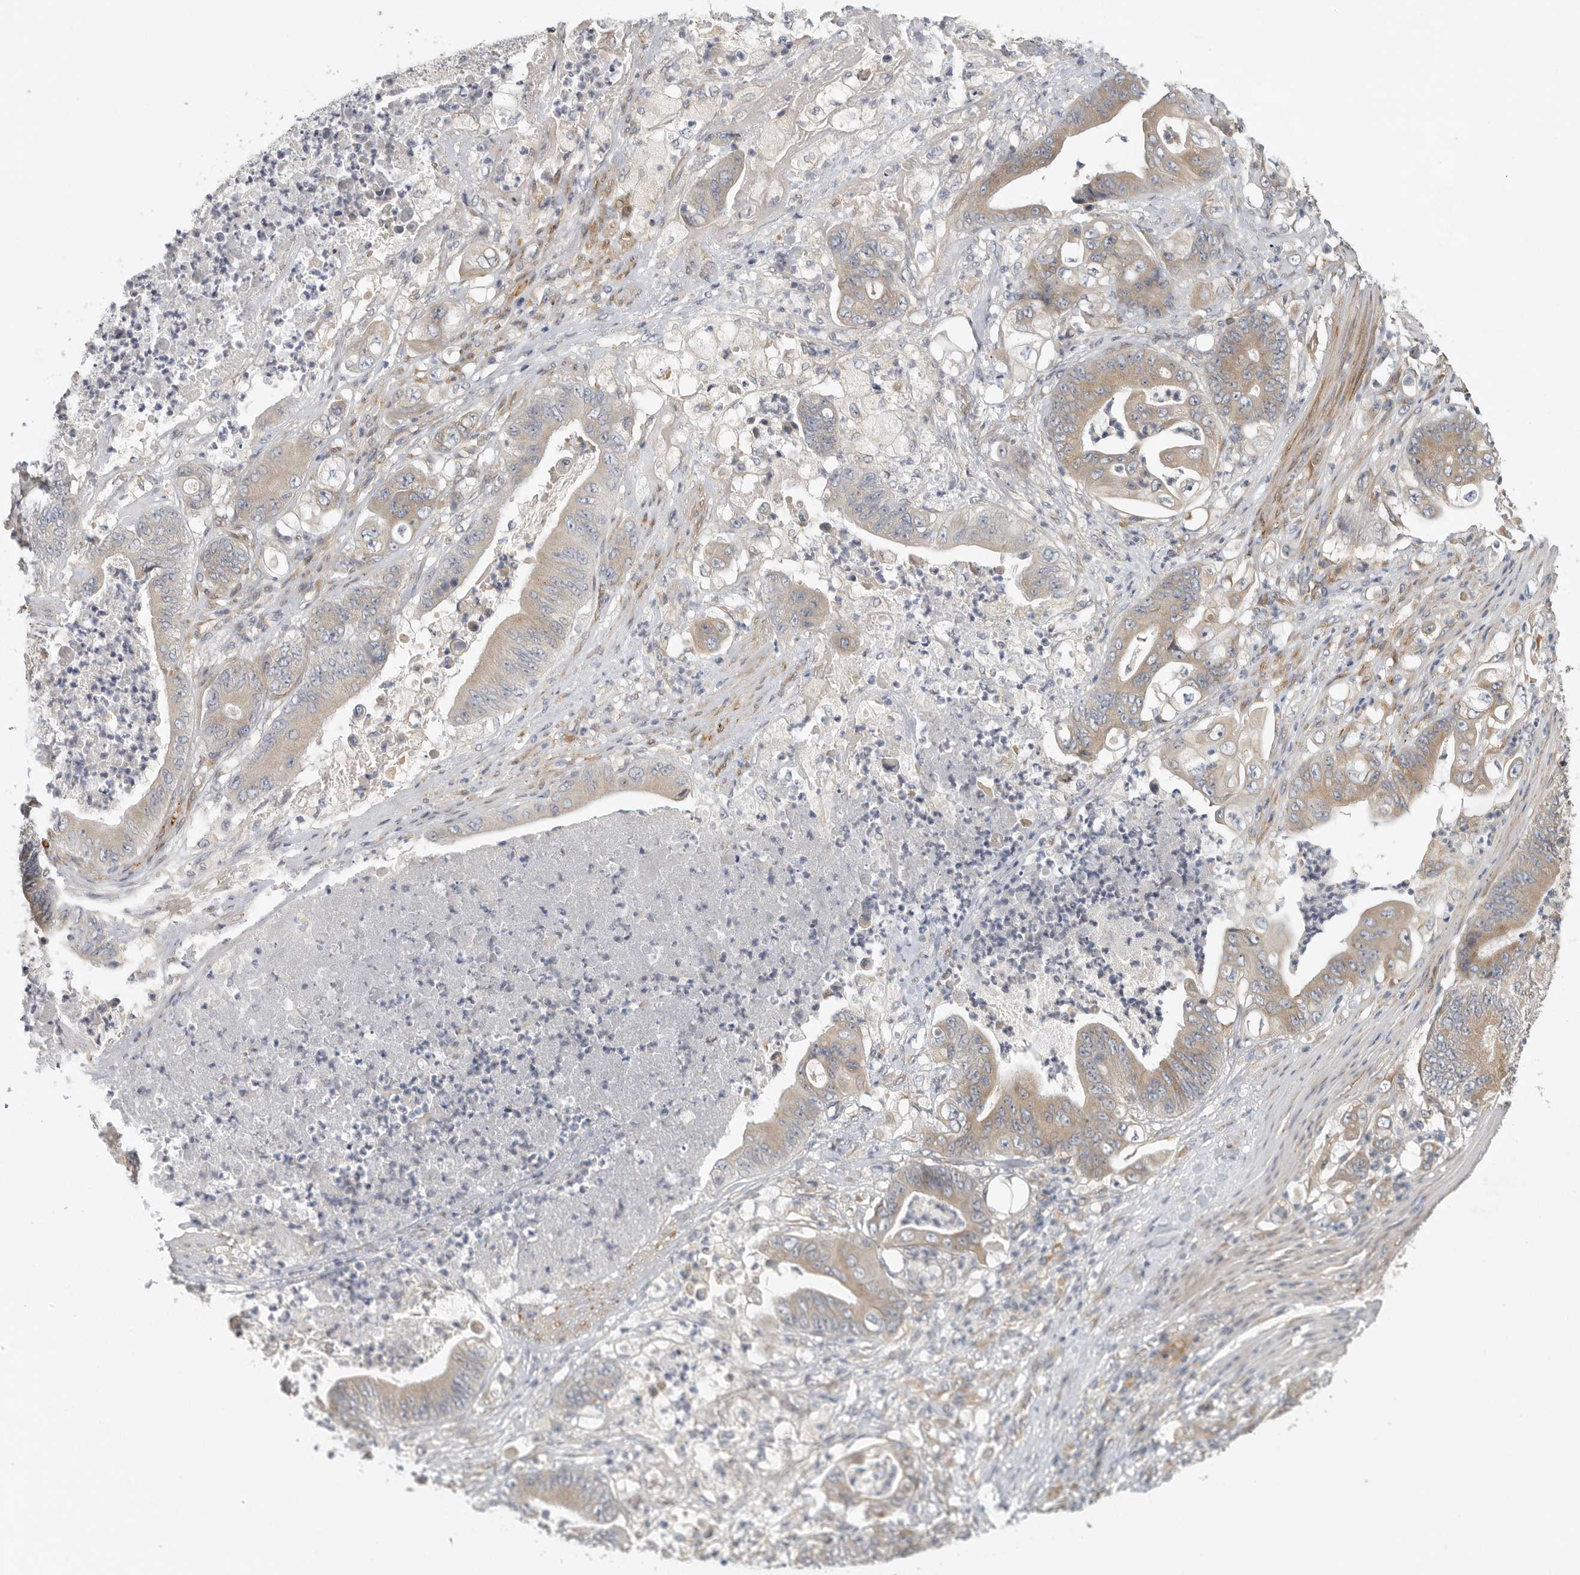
{"staining": {"intensity": "weak", "quantity": ">75%", "location": "cytoplasmic/membranous"}, "tissue": "stomach cancer", "cell_type": "Tumor cells", "image_type": "cancer", "snomed": [{"axis": "morphology", "description": "Adenocarcinoma, NOS"}, {"axis": "topography", "description": "Stomach"}], "caption": "Weak cytoplasmic/membranous staining for a protein is appreciated in approximately >75% of tumor cells of stomach cancer using IHC.", "gene": "BCAP29", "patient": {"sex": "female", "age": 73}}